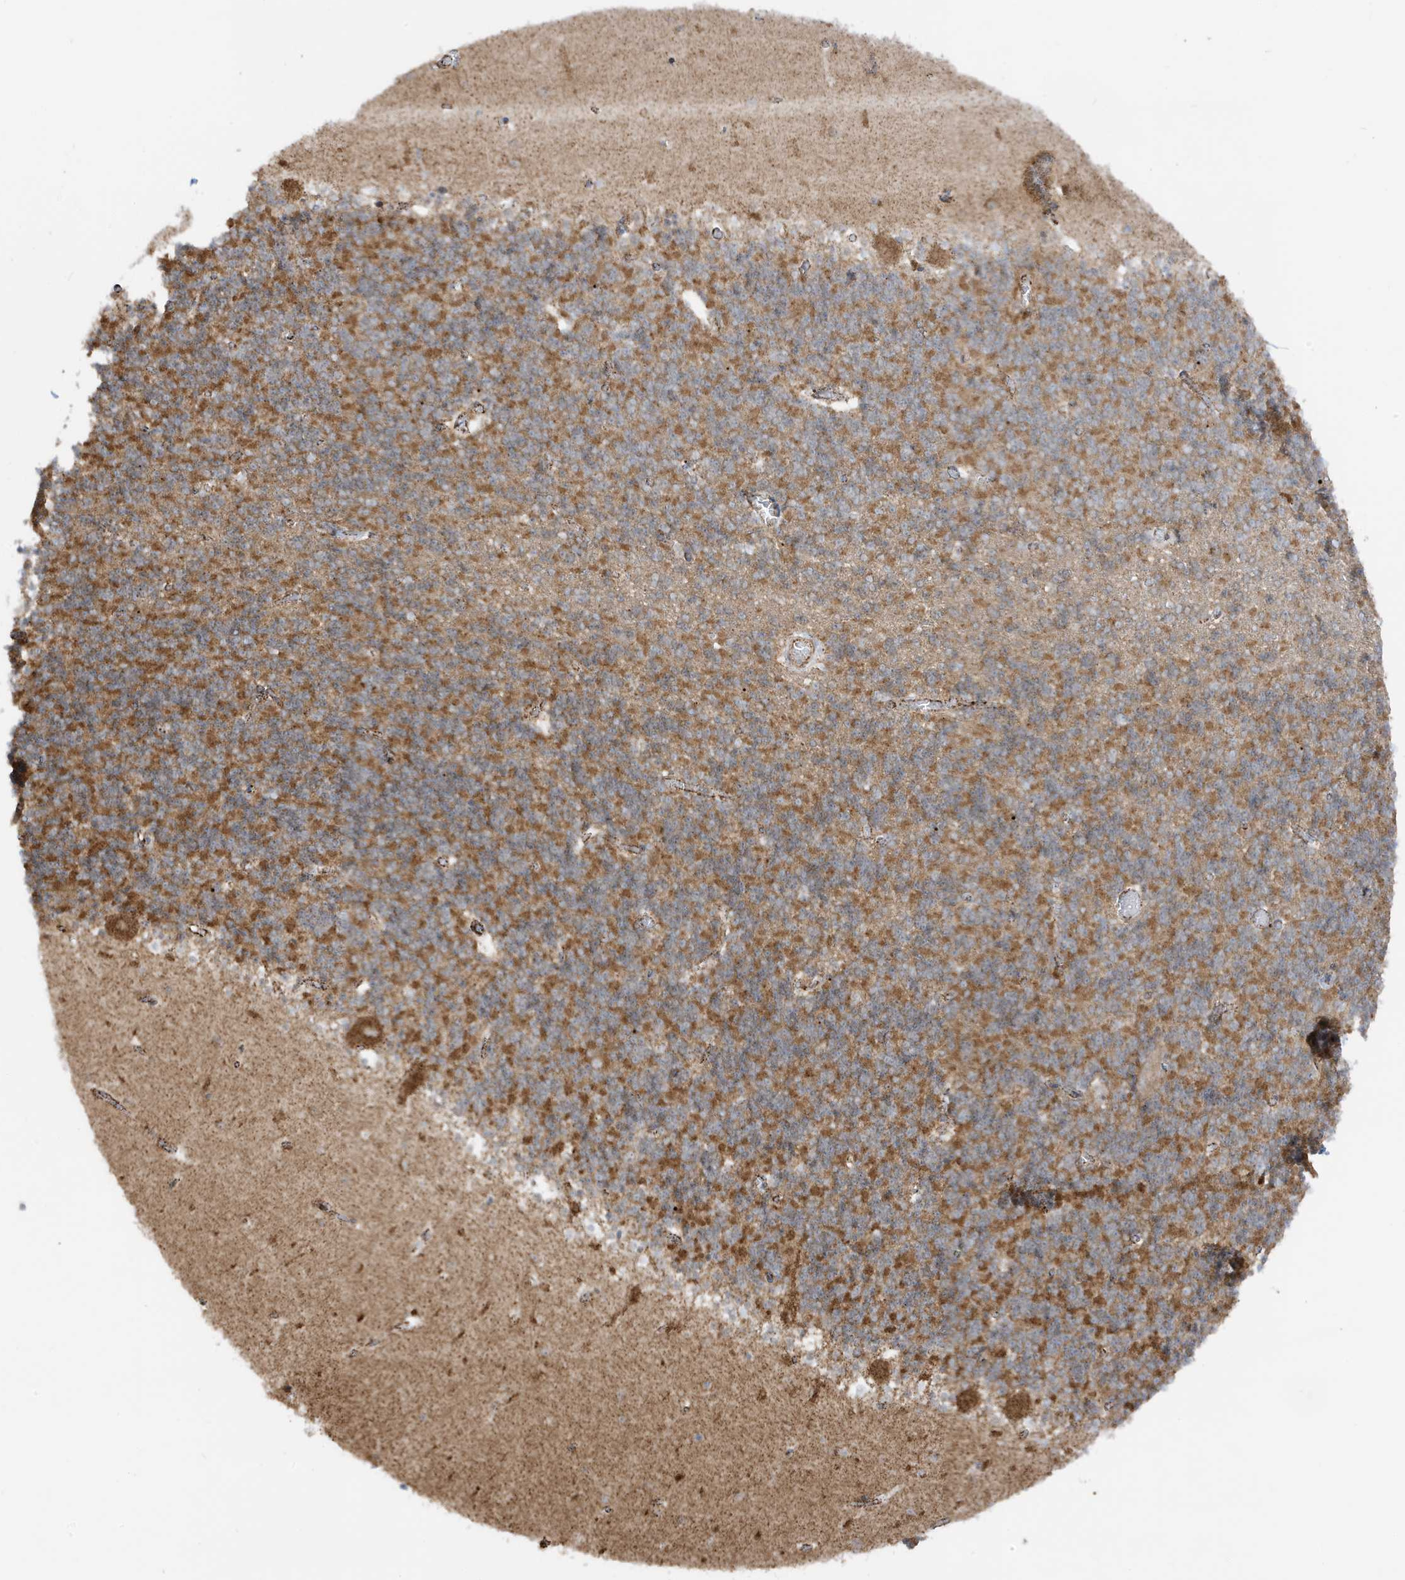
{"staining": {"intensity": "strong", "quantity": "25%-75%", "location": "cytoplasmic/membranous"}, "tissue": "cerebellum", "cell_type": "Cells in granular layer", "image_type": "normal", "snomed": [{"axis": "morphology", "description": "Normal tissue, NOS"}, {"axis": "topography", "description": "Cerebellum"}], "caption": "Immunohistochemistry (IHC) micrograph of unremarkable cerebellum stained for a protein (brown), which shows high levels of strong cytoplasmic/membranous expression in about 25%-75% of cells in granular layer.", "gene": "IFT57", "patient": {"sex": "male", "age": 37}}